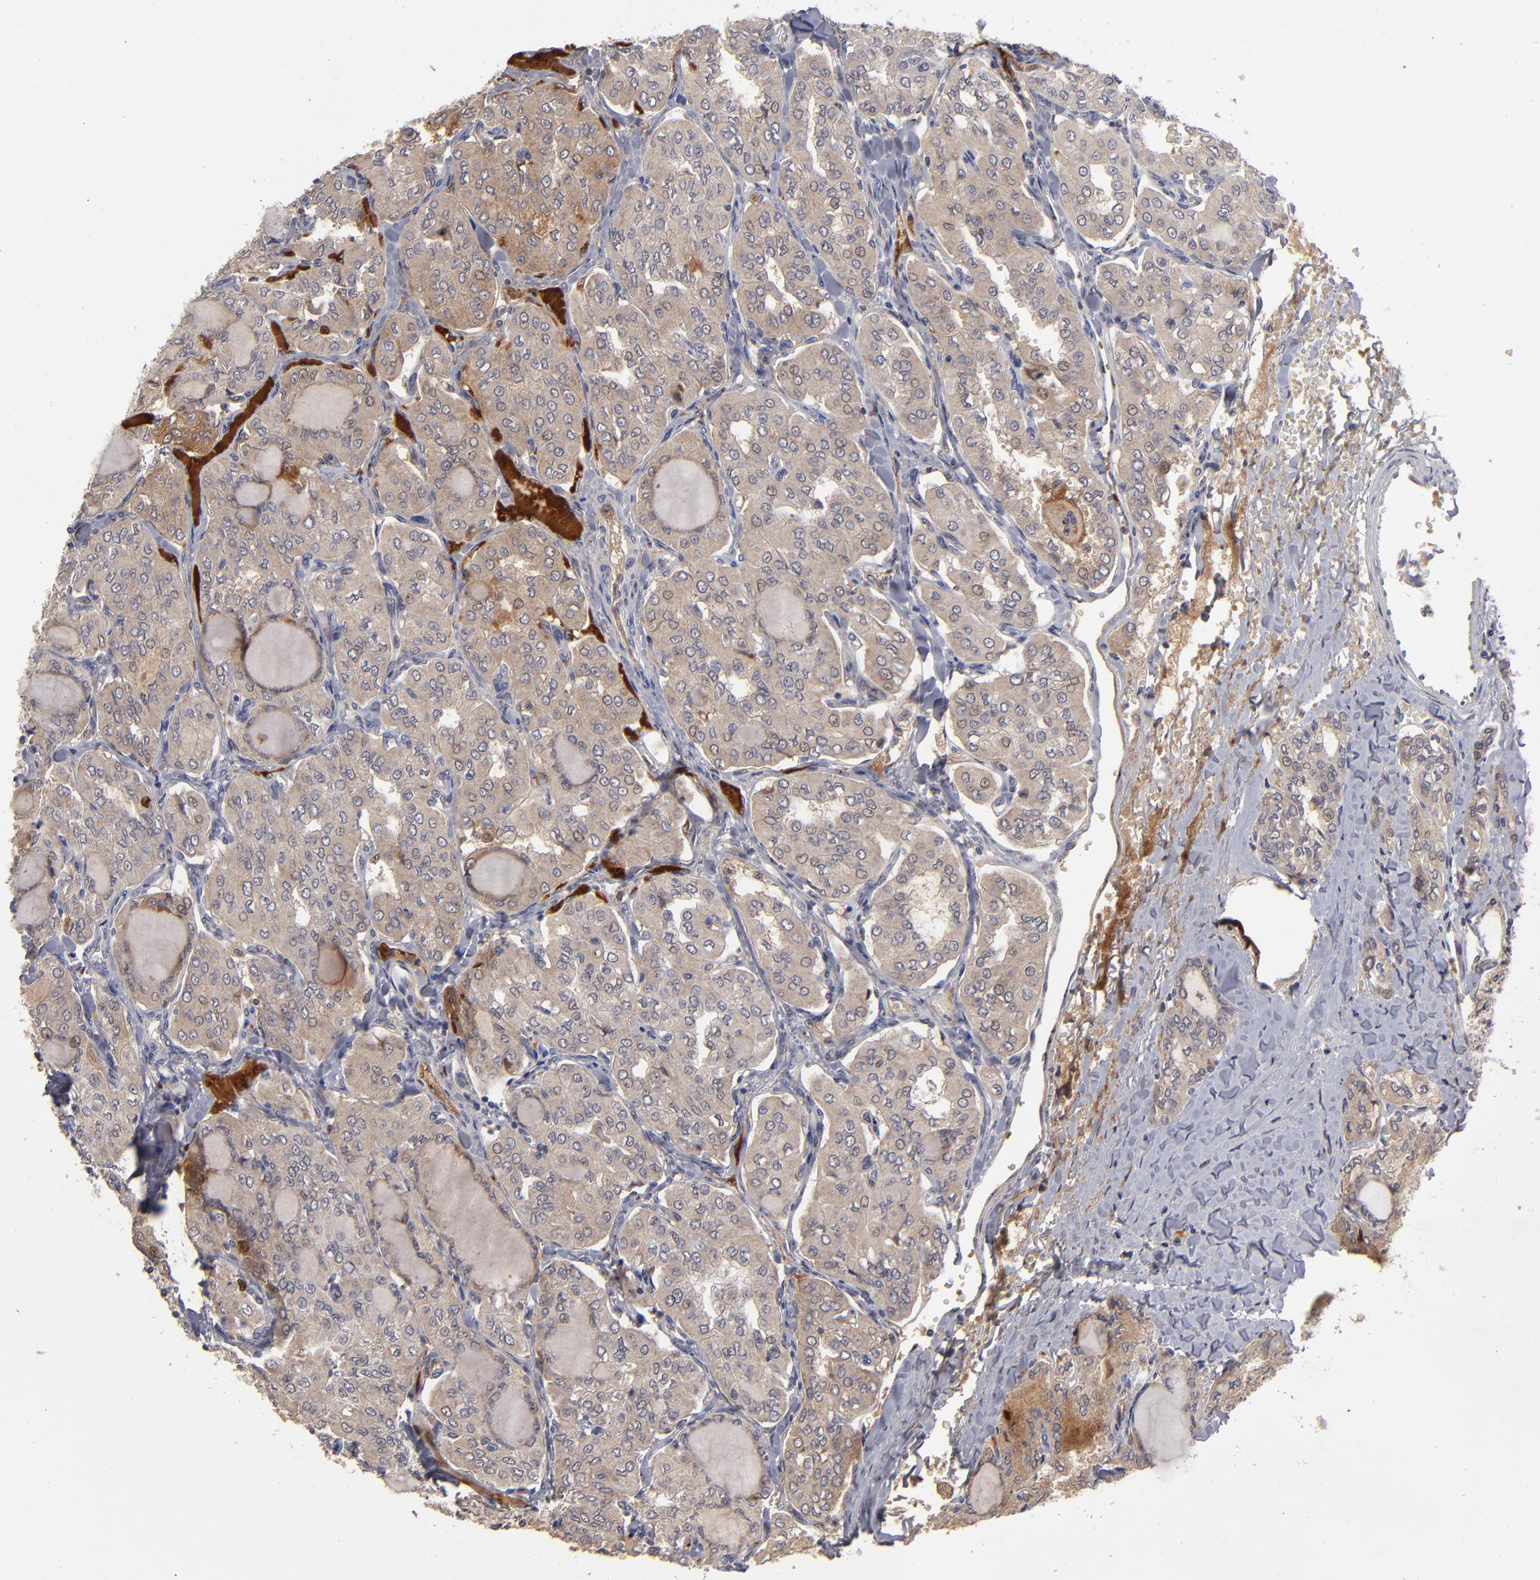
{"staining": {"intensity": "weak", "quantity": ">75%", "location": "cytoplasmic/membranous"}, "tissue": "thyroid cancer", "cell_type": "Tumor cells", "image_type": "cancer", "snomed": [{"axis": "morphology", "description": "Papillary adenocarcinoma, NOS"}, {"axis": "topography", "description": "Thyroid gland"}], "caption": "Papillary adenocarcinoma (thyroid) tissue shows weak cytoplasmic/membranous staining in approximately >75% of tumor cells, visualized by immunohistochemistry. Nuclei are stained in blue.", "gene": "EXD2", "patient": {"sex": "male", "age": 20}}